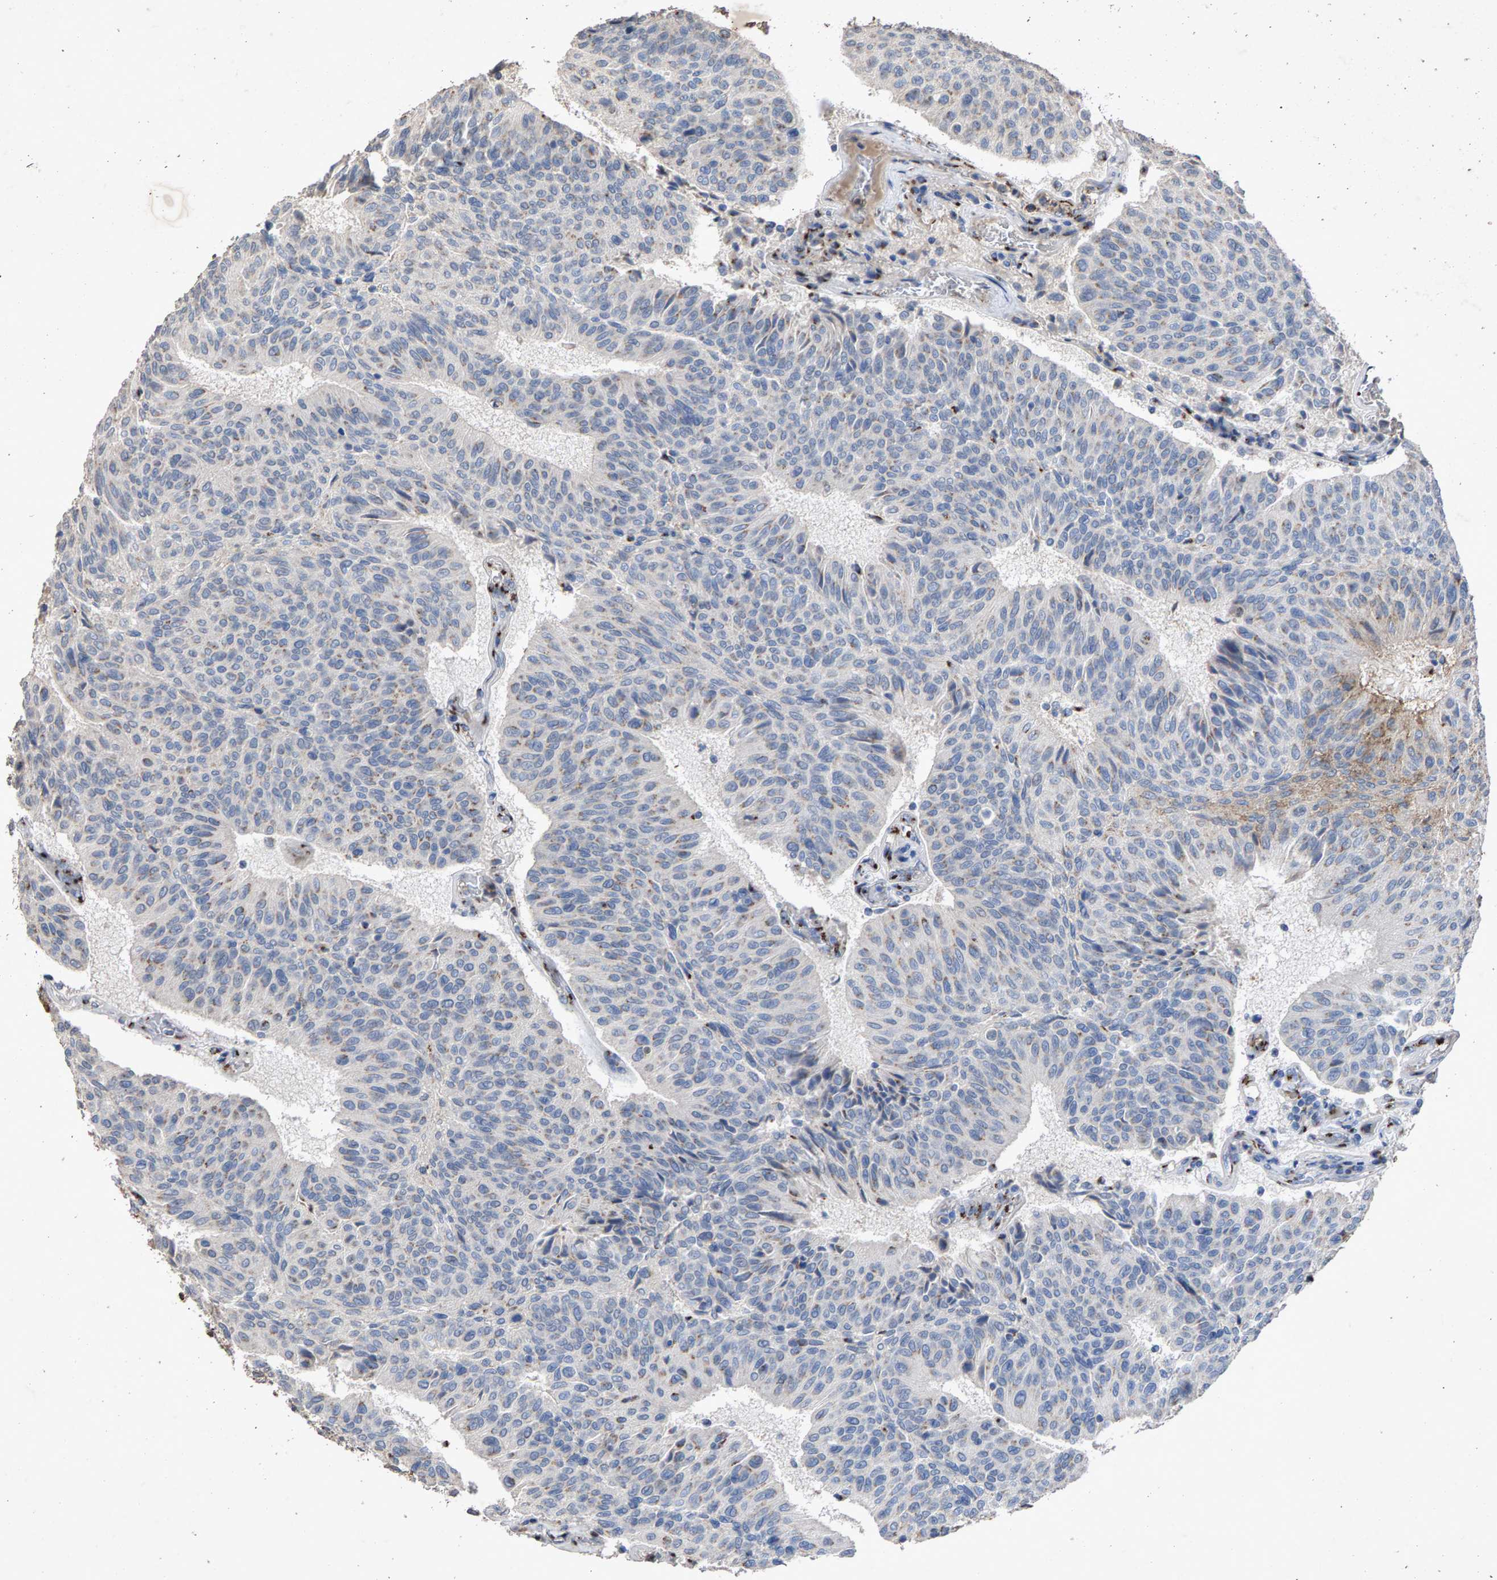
{"staining": {"intensity": "negative", "quantity": "none", "location": "none"}, "tissue": "urothelial cancer", "cell_type": "Tumor cells", "image_type": "cancer", "snomed": [{"axis": "morphology", "description": "Urothelial carcinoma, High grade"}, {"axis": "topography", "description": "Urinary bladder"}], "caption": "Tumor cells show no significant protein staining in urothelial carcinoma (high-grade). (Immunohistochemistry, brightfield microscopy, high magnification).", "gene": "MAN2A1", "patient": {"sex": "male", "age": 66}}